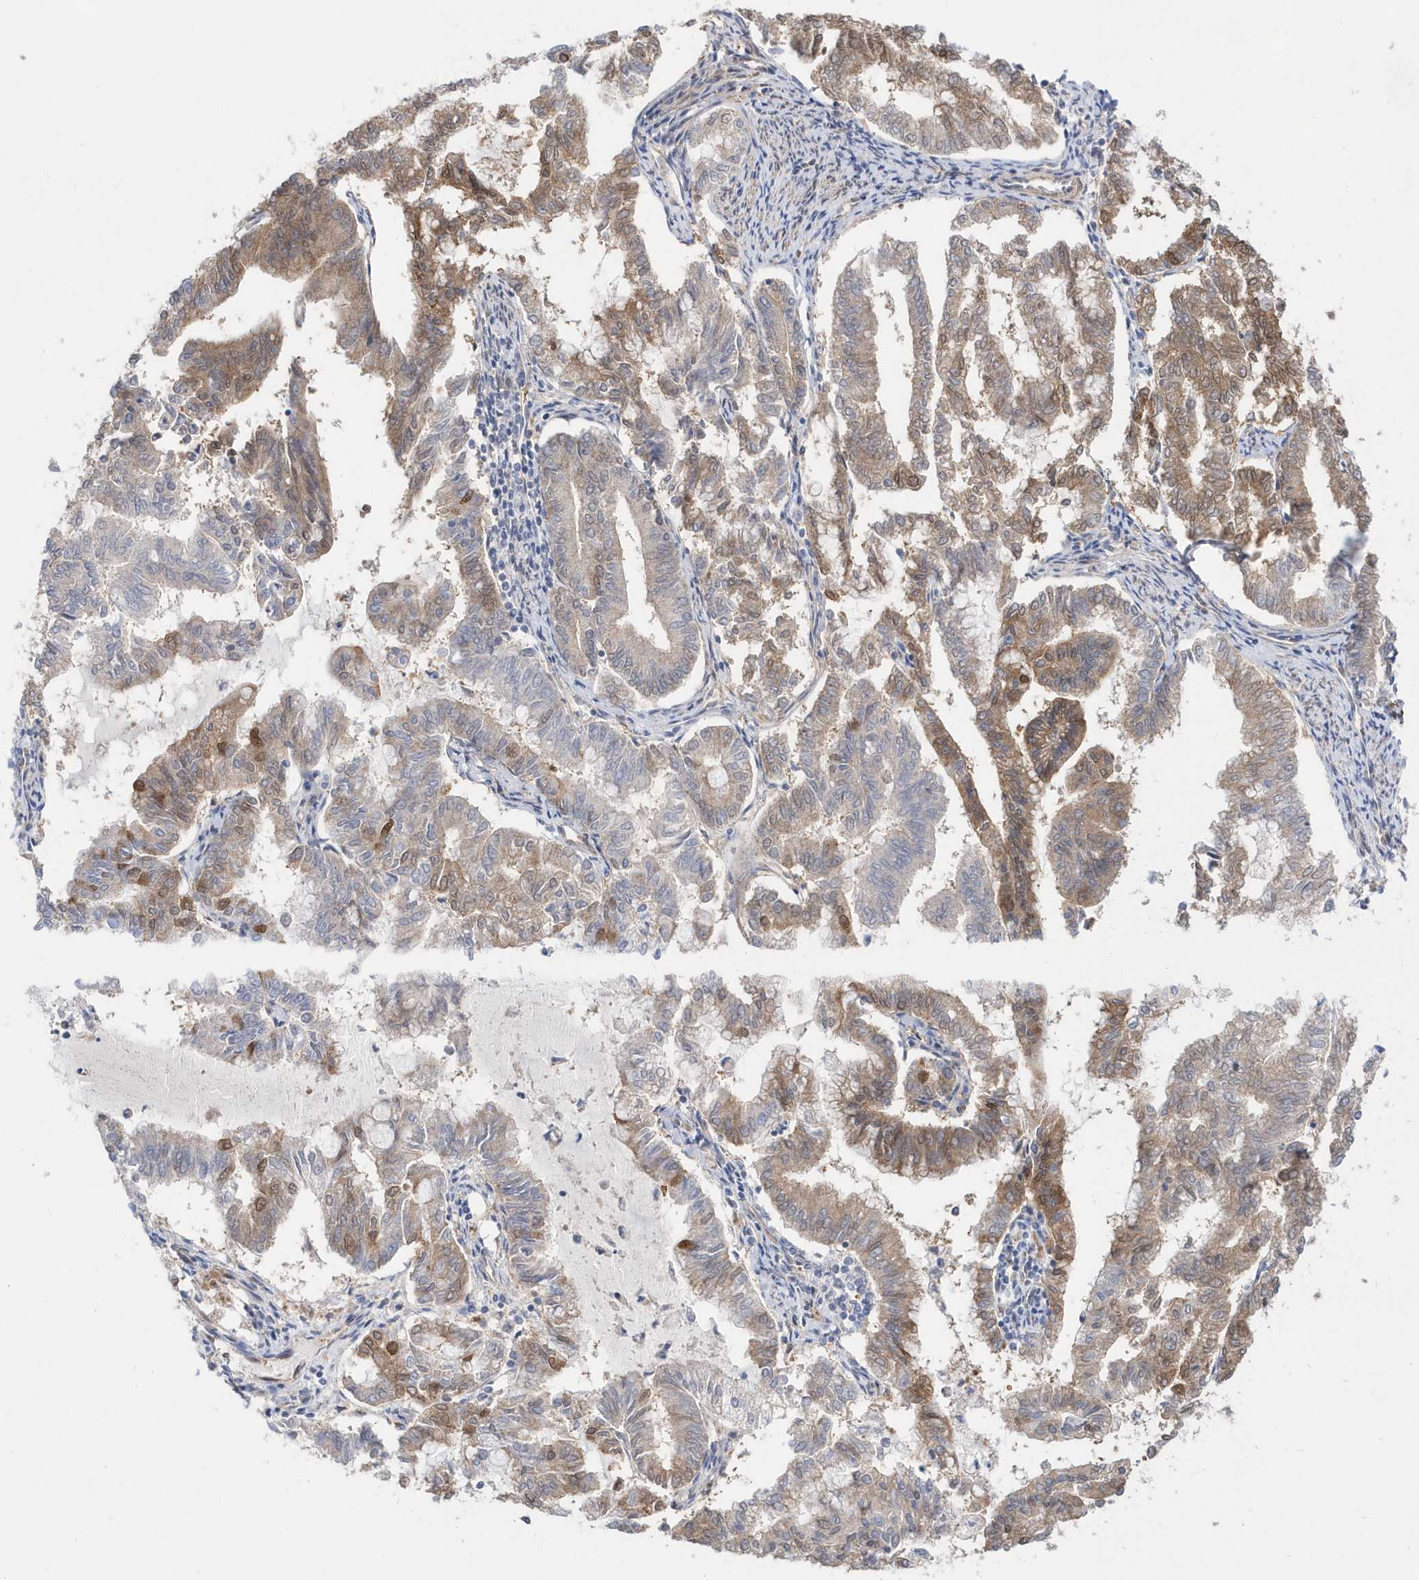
{"staining": {"intensity": "moderate", "quantity": "25%-75%", "location": "cytoplasmic/membranous,nuclear"}, "tissue": "endometrial cancer", "cell_type": "Tumor cells", "image_type": "cancer", "snomed": [{"axis": "morphology", "description": "Adenocarcinoma, NOS"}, {"axis": "topography", "description": "Endometrium"}], "caption": "Immunohistochemistry (IHC) histopathology image of neoplastic tissue: human endometrial cancer stained using IHC reveals medium levels of moderate protein expression localized specifically in the cytoplasmic/membranous and nuclear of tumor cells, appearing as a cytoplasmic/membranous and nuclear brown color.", "gene": "BDH2", "patient": {"sex": "female", "age": 79}}